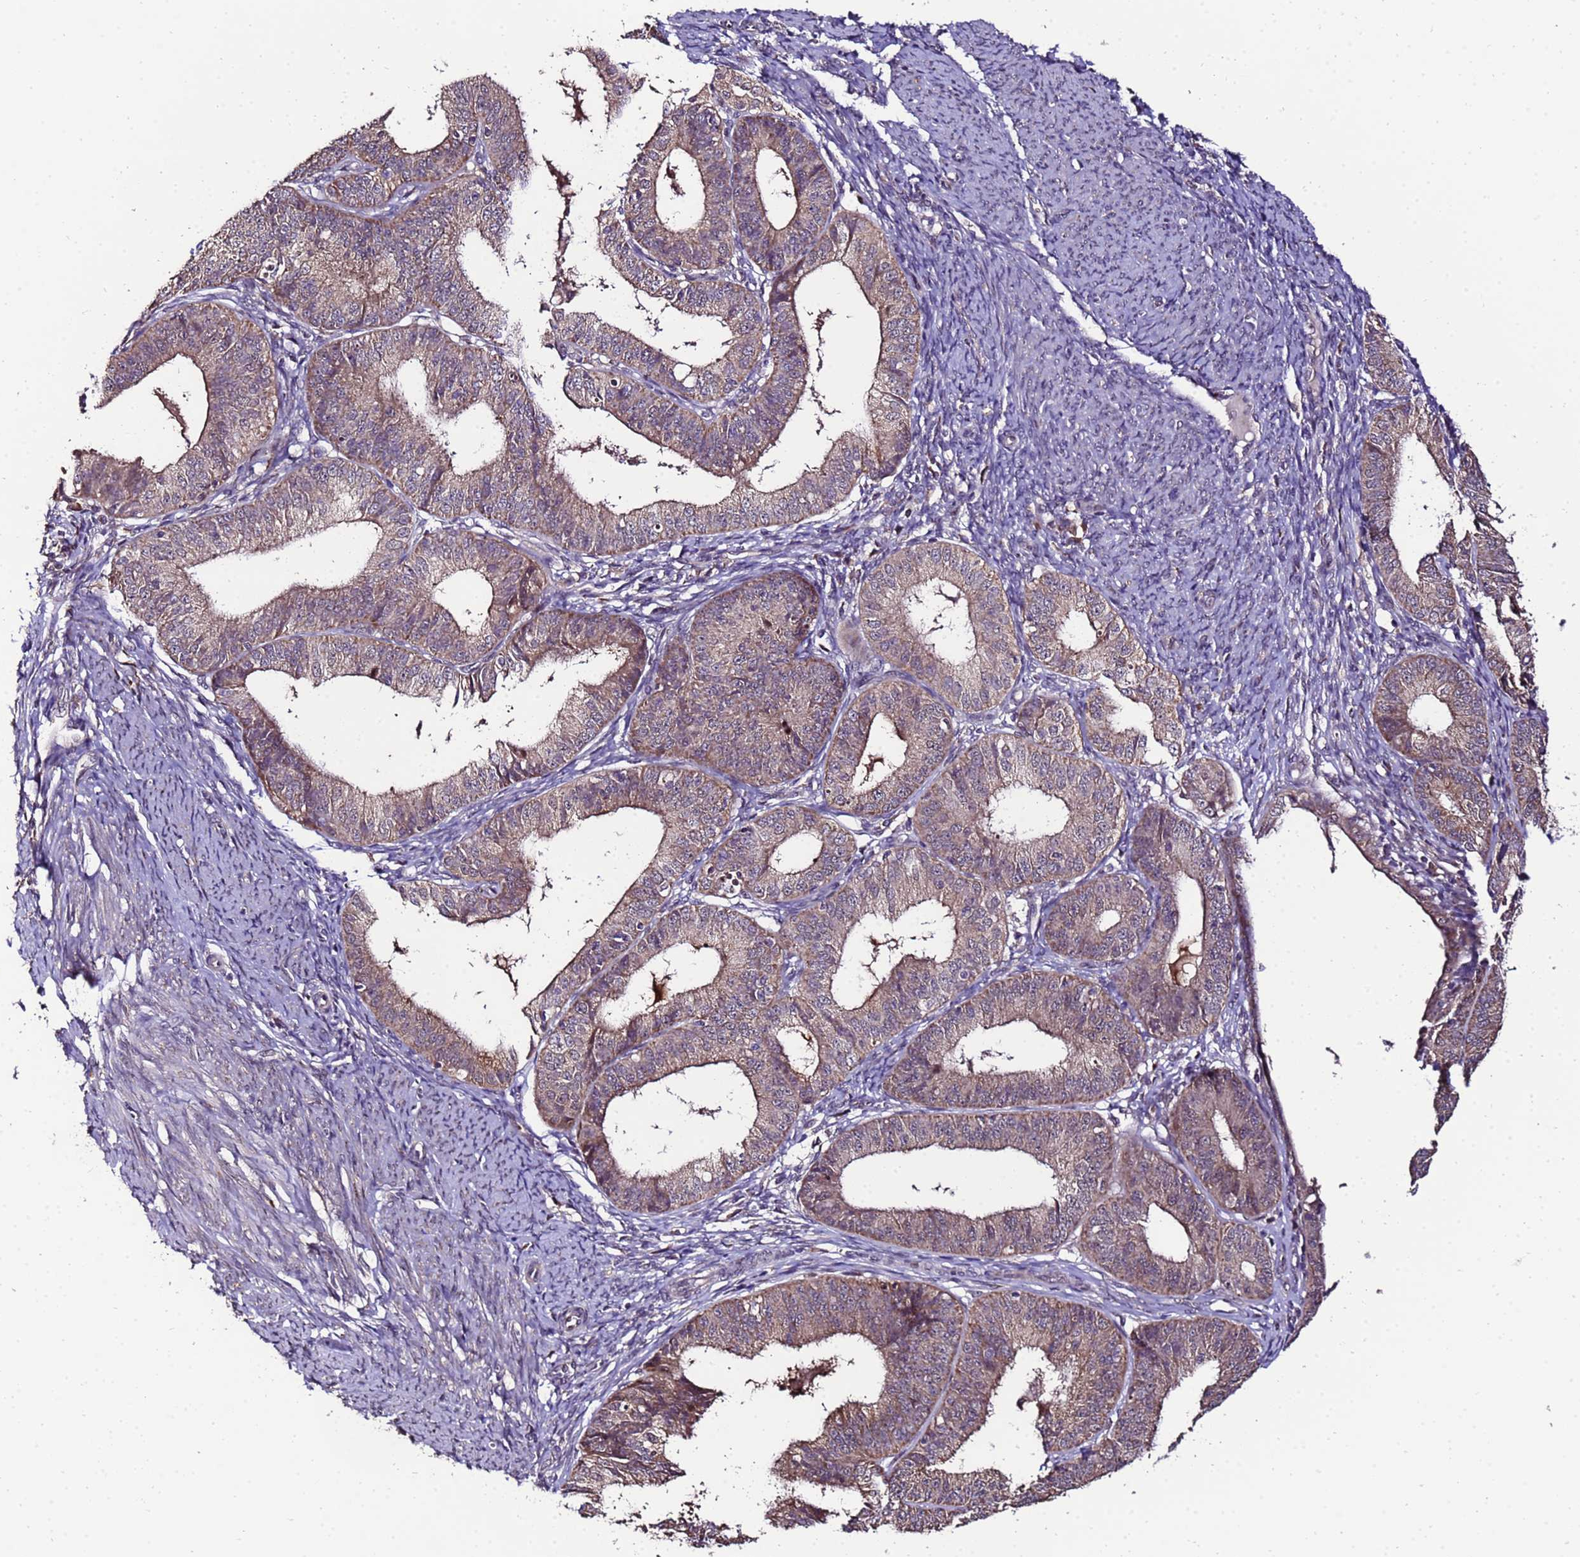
{"staining": {"intensity": "moderate", "quantity": ">75%", "location": "cytoplasmic/membranous"}, "tissue": "endometrial cancer", "cell_type": "Tumor cells", "image_type": "cancer", "snomed": [{"axis": "morphology", "description": "Adenocarcinoma, NOS"}, {"axis": "topography", "description": "Endometrium"}], "caption": "Immunohistochemistry histopathology image of human endometrial adenocarcinoma stained for a protein (brown), which demonstrates medium levels of moderate cytoplasmic/membranous expression in approximately >75% of tumor cells.", "gene": "ZNF329", "patient": {"sex": "female", "age": 51}}